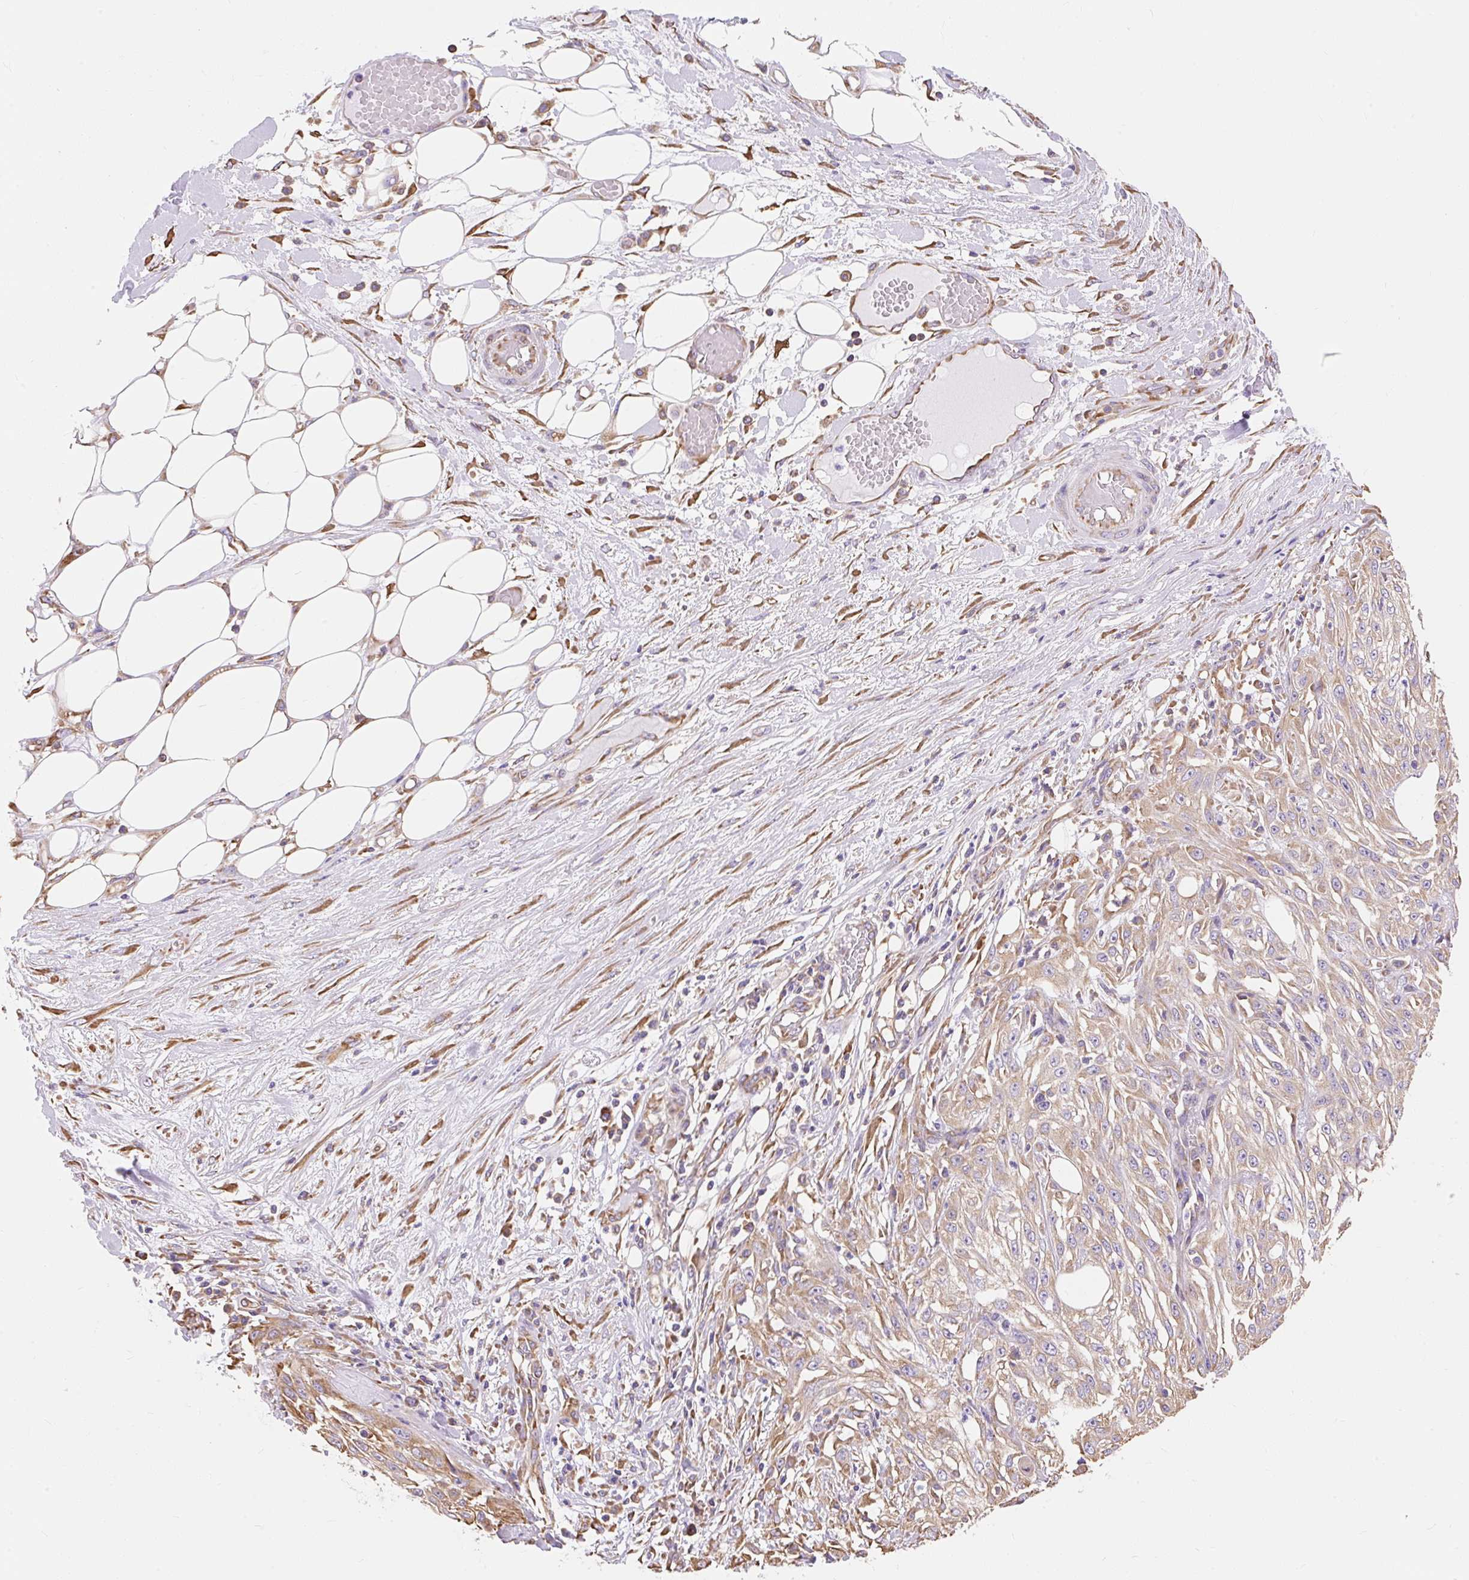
{"staining": {"intensity": "weak", "quantity": ">75%", "location": "cytoplasmic/membranous"}, "tissue": "skin cancer", "cell_type": "Tumor cells", "image_type": "cancer", "snomed": [{"axis": "morphology", "description": "Squamous cell carcinoma, NOS"}, {"axis": "morphology", "description": "Squamous cell carcinoma, metastatic, NOS"}, {"axis": "topography", "description": "Skin"}, {"axis": "topography", "description": "Lymph node"}], "caption": "The image demonstrates staining of squamous cell carcinoma (skin), revealing weak cytoplasmic/membranous protein expression (brown color) within tumor cells. (DAB (3,3'-diaminobenzidine) IHC, brown staining for protein, blue staining for nuclei).", "gene": "RPS17", "patient": {"sex": "male", "age": 75}}